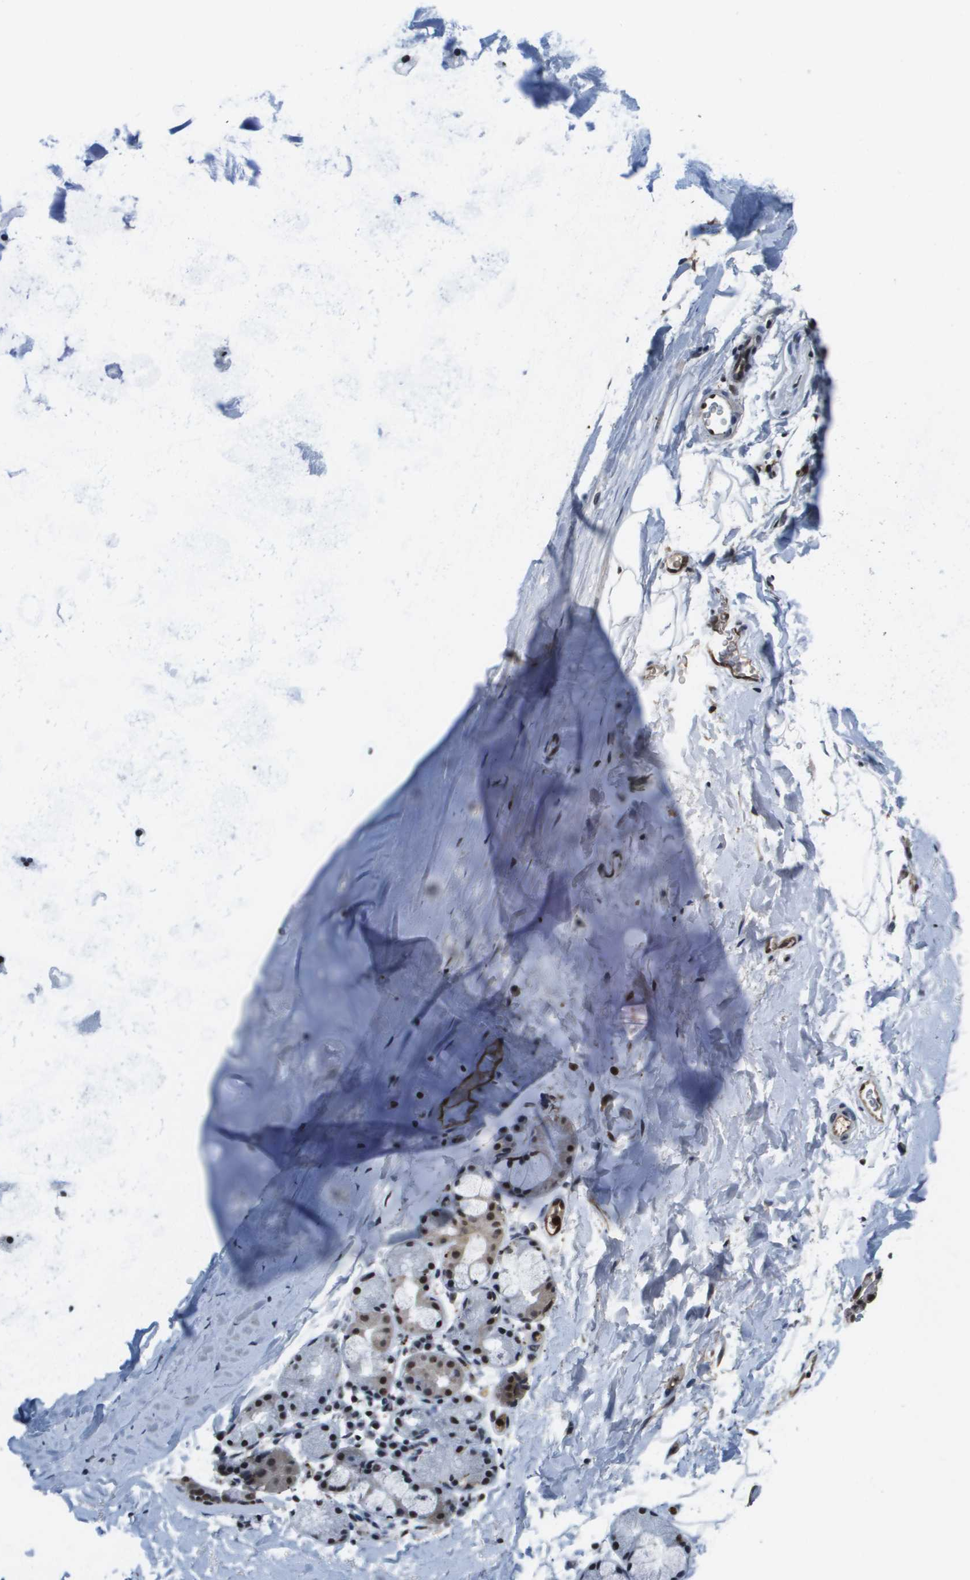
{"staining": {"intensity": "strong", "quantity": ">75%", "location": "nuclear"}, "tissue": "adipose tissue", "cell_type": "Adipocytes", "image_type": "normal", "snomed": [{"axis": "morphology", "description": "Normal tissue, NOS"}, {"axis": "topography", "description": "Cartilage tissue"}, {"axis": "topography", "description": "Bronchus"}], "caption": "Brown immunohistochemical staining in unremarkable adipose tissue reveals strong nuclear expression in approximately >75% of adipocytes.", "gene": "EP400", "patient": {"sex": "female", "age": 53}}